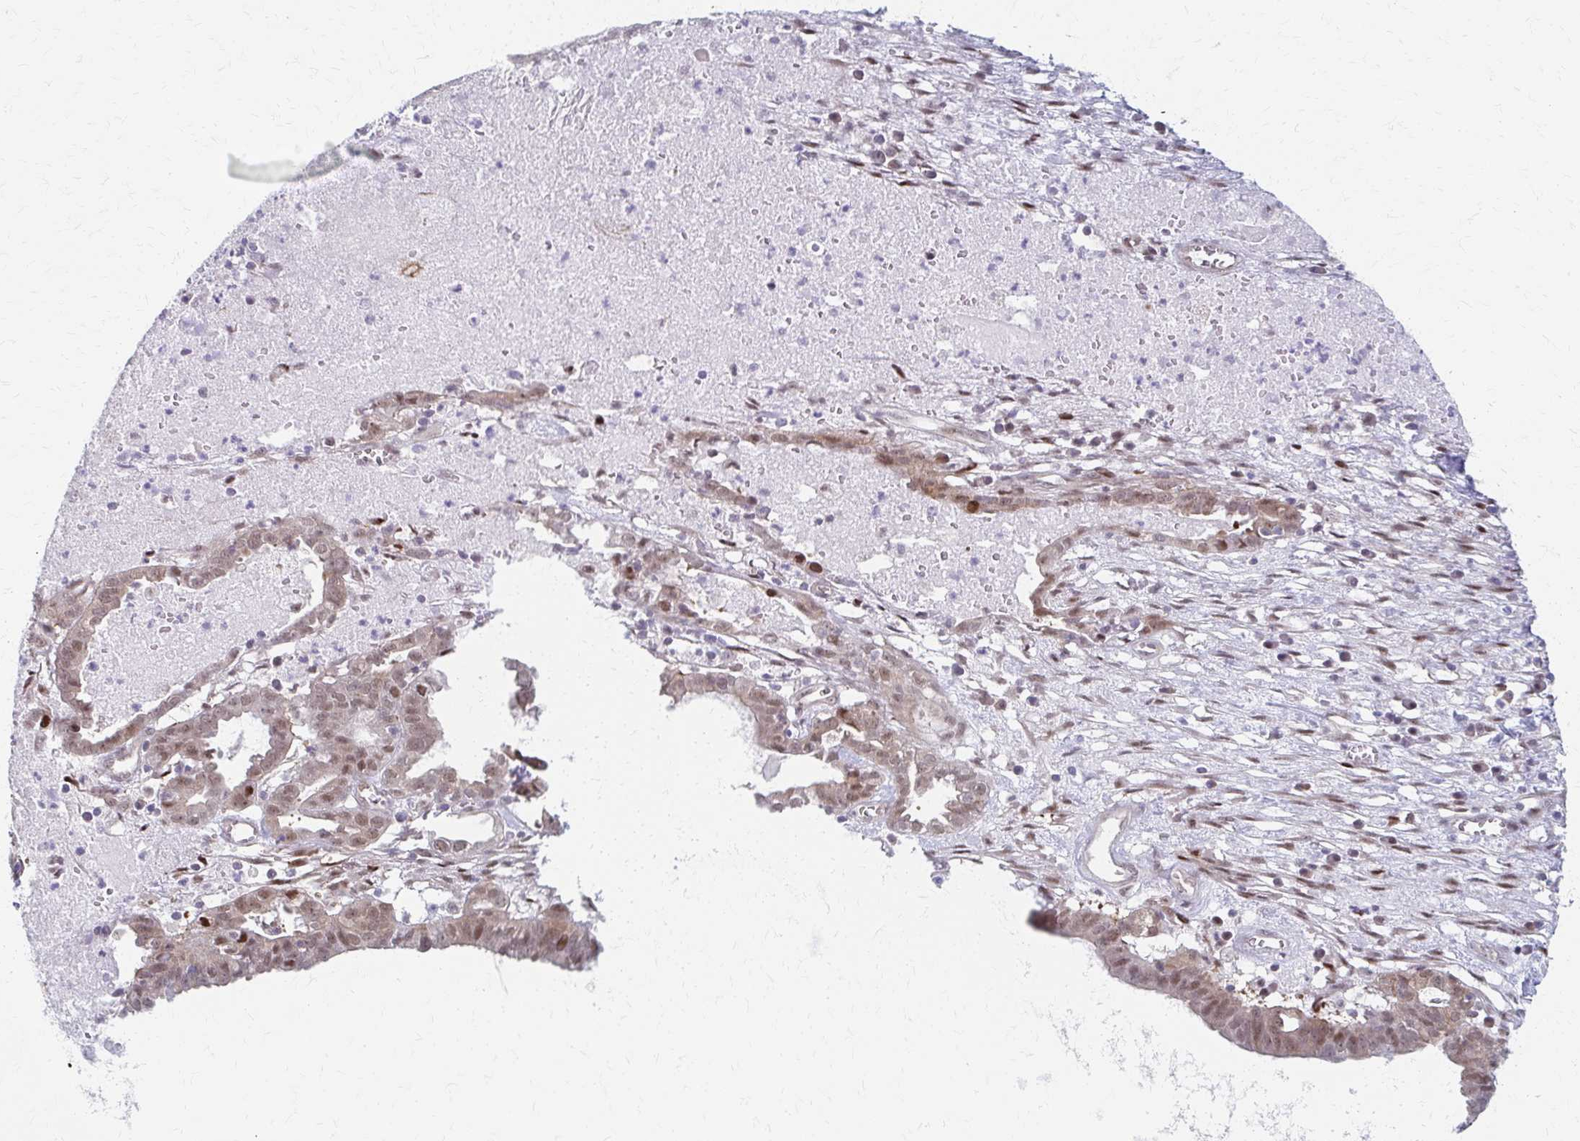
{"staining": {"intensity": "moderate", "quantity": ">75%", "location": "nuclear"}, "tissue": "ovarian cancer", "cell_type": "Tumor cells", "image_type": "cancer", "snomed": [{"axis": "morphology", "description": "Carcinoma, endometroid"}, {"axis": "topography", "description": "Ovary"}], "caption": "Immunohistochemical staining of human ovarian endometroid carcinoma exhibits medium levels of moderate nuclear expression in about >75% of tumor cells. (IHC, brightfield microscopy, high magnification).", "gene": "PSMD7", "patient": {"sex": "female", "age": 64}}